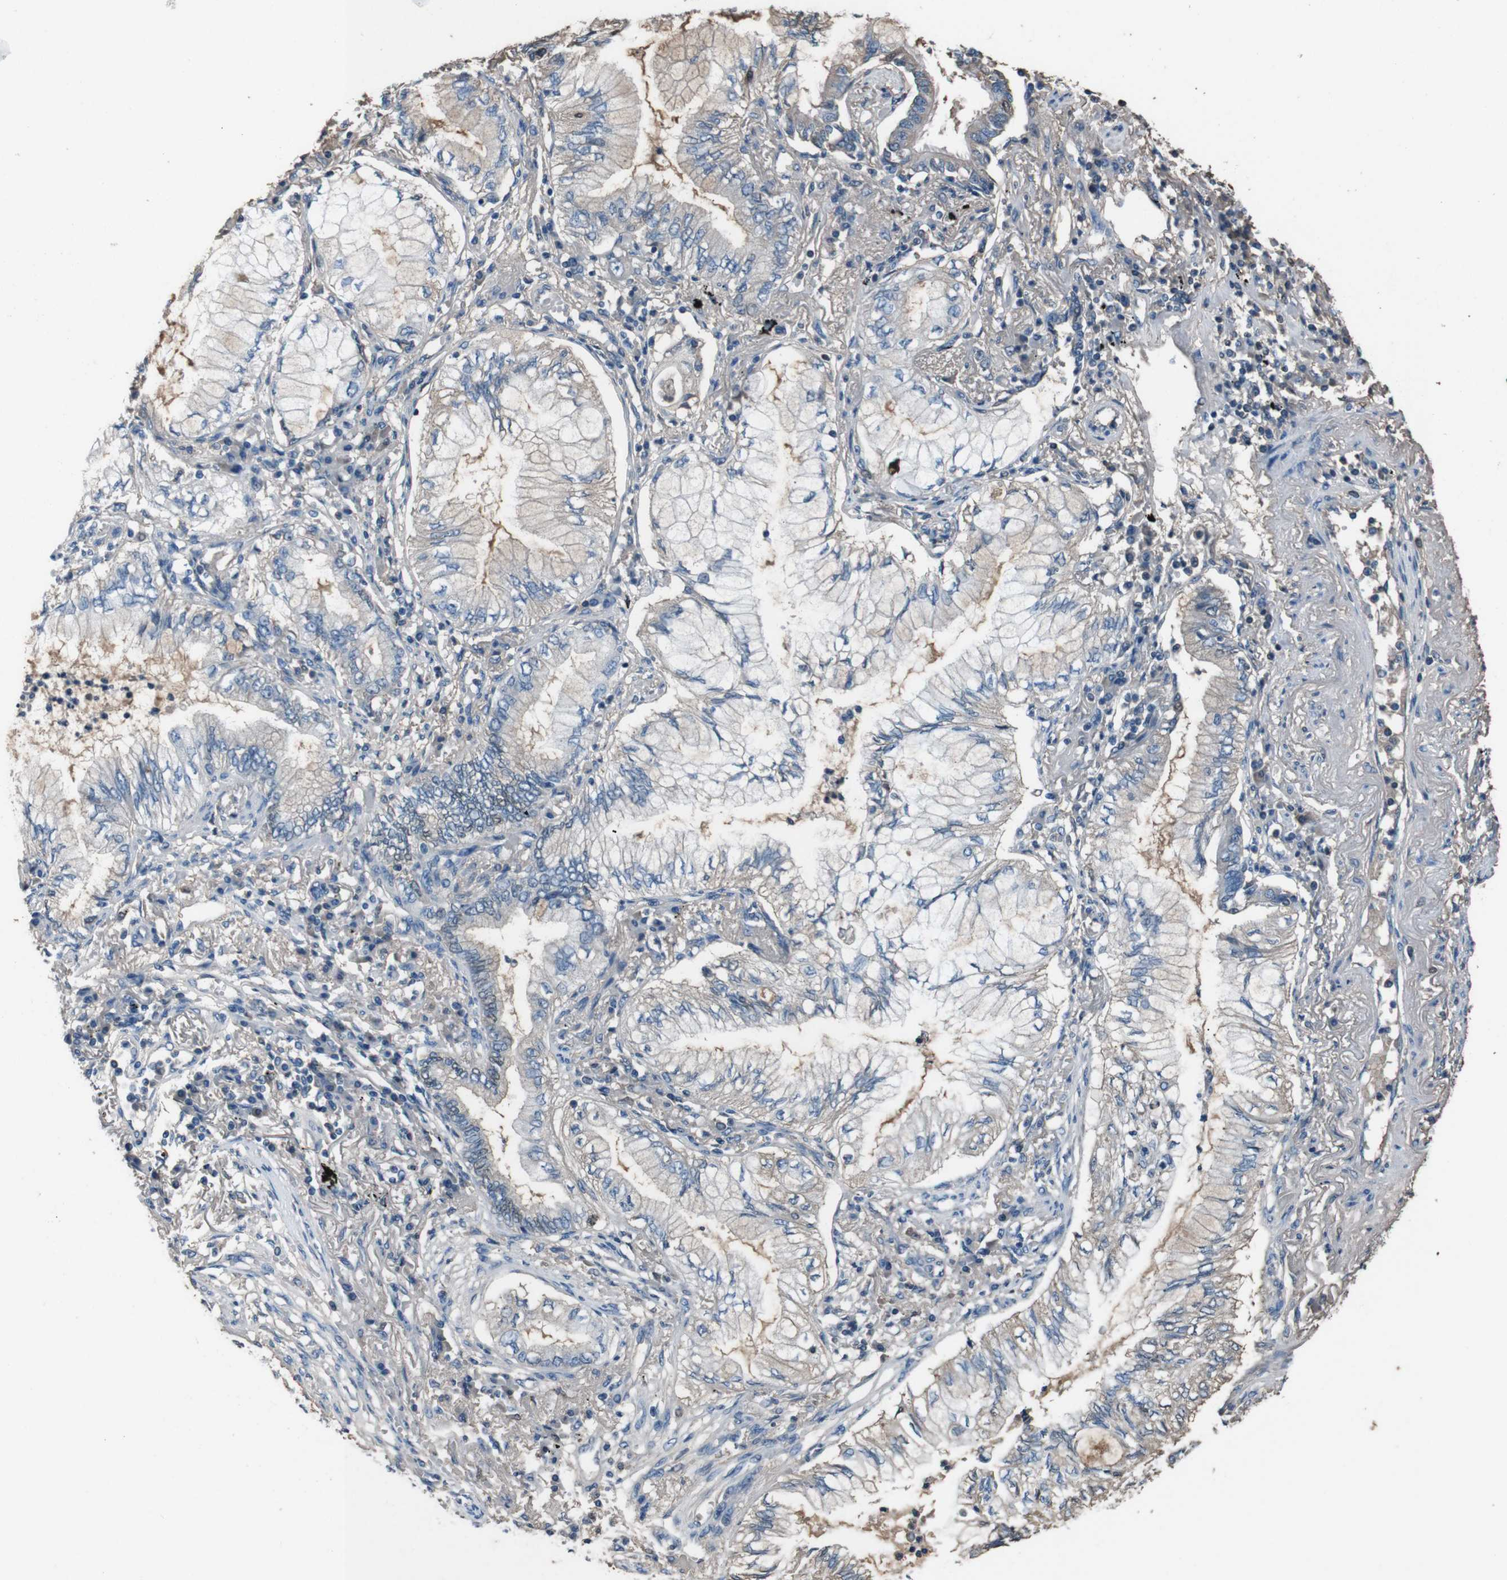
{"staining": {"intensity": "weak", "quantity": "<25%", "location": "cytoplasmic/membranous"}, "tissue": "lung cancer", "cell_type": "Tumor cells", "image_type": "cancer", "snomed": [{"axis": "morphology", "description": "Normal tissue, NOS"}, {"axis": "morphology", "description": "Adenocarcinoma, NOS"}, {"axis": "topography", "description": "Bronchus"}, {"axis": "topography", "description": "Lung"}], "caption": "An immunohistochemistry image of lung adenocarcinoma is shown. There is no staining in tumor cells of lung adenocarcinoma.", "gene": "LEP", "patient": {"sex": "female", "age": 70}}